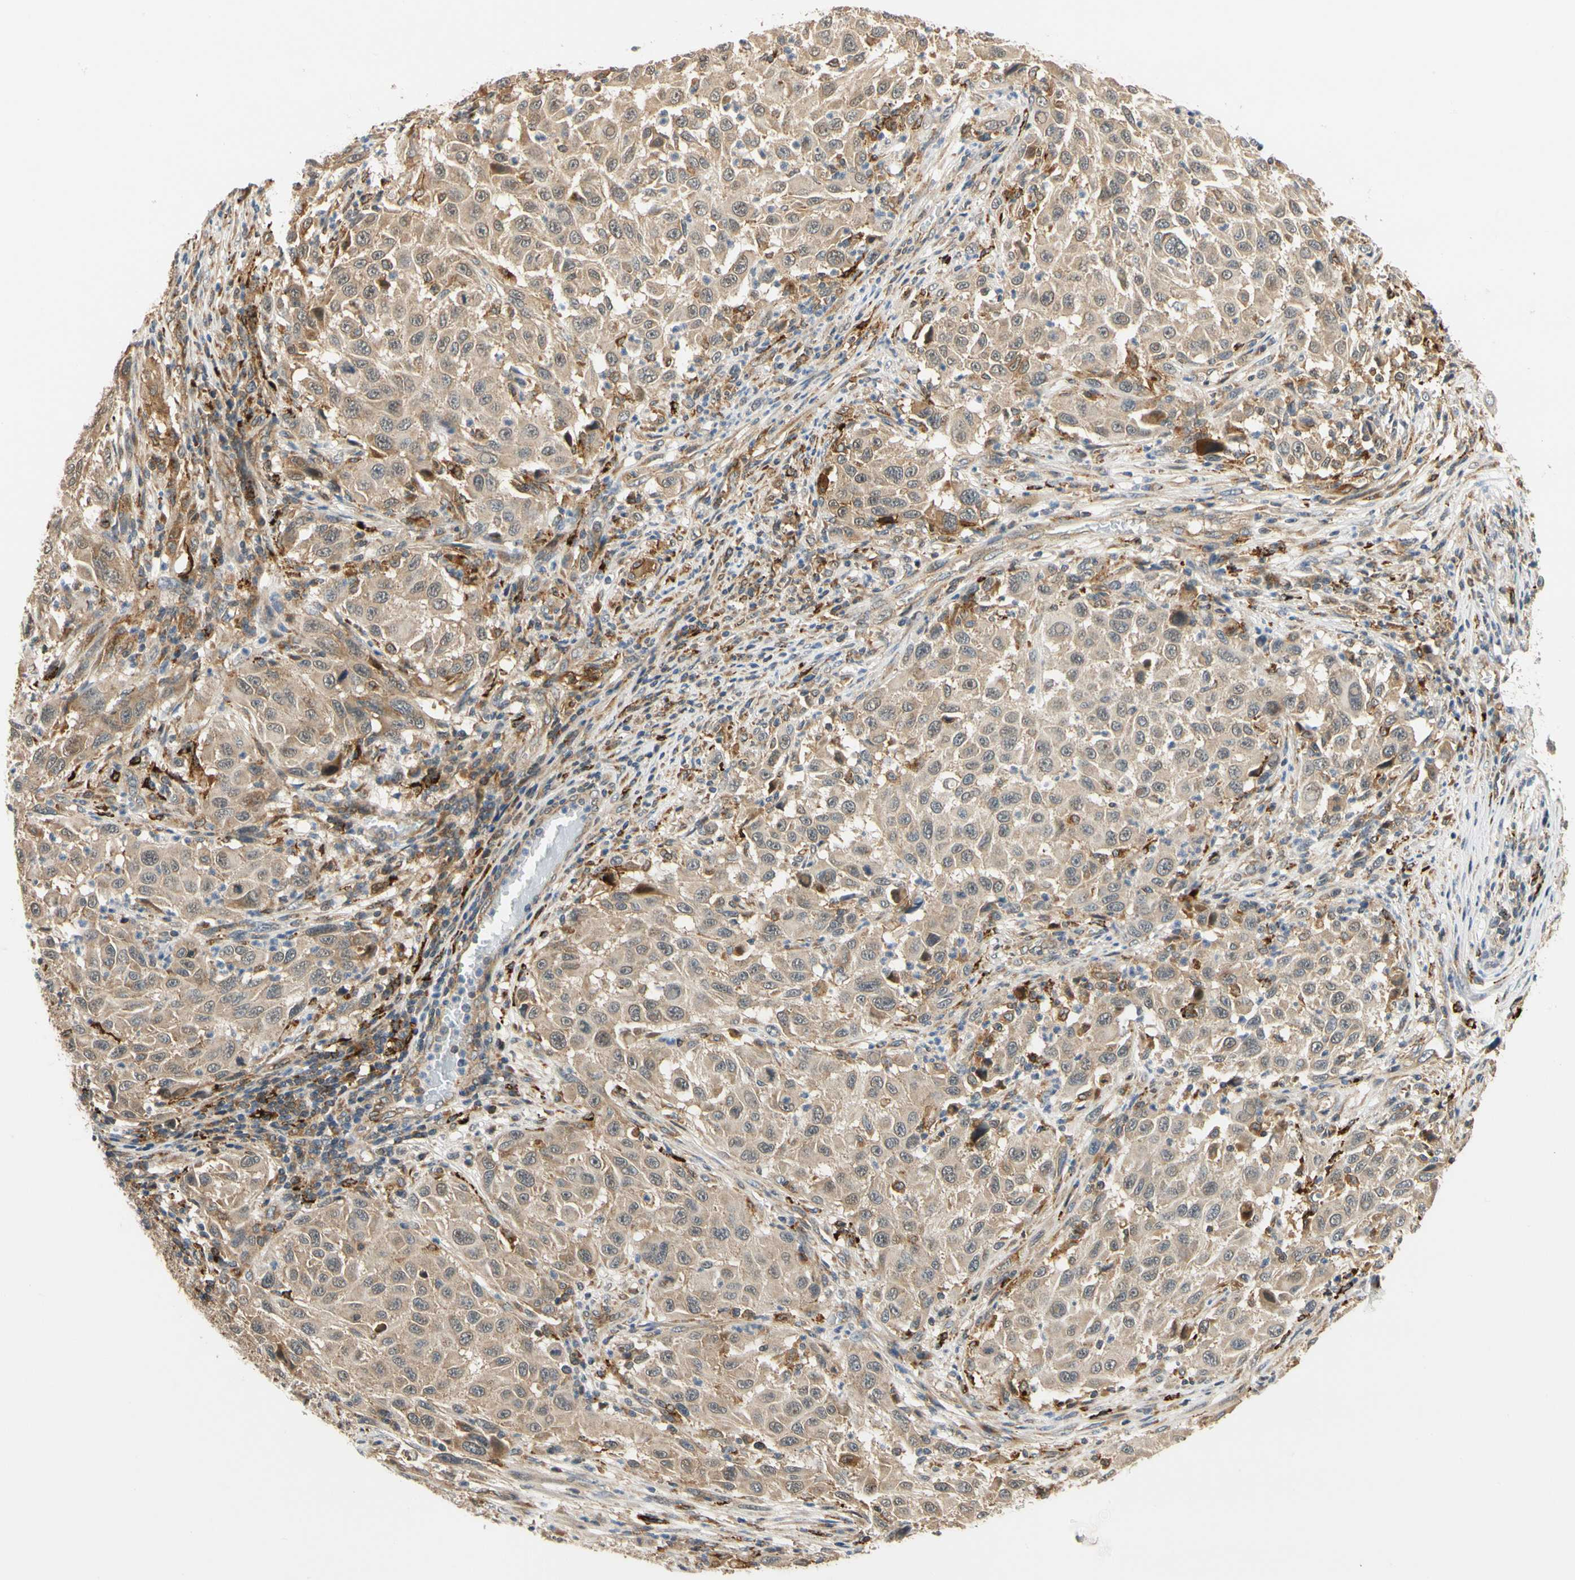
{"staining": {"intensity": "moderate", "quantity": ">75%", "location": "cytoplasmic/membranous"}, "tissue": "melanoma", "cell_type": "Tumor cells", "image_type": "cancer", "snomed": [{"axis": "morphology", "description": "Malignant melanoma, Metastatic site"}, {"axis": "topography", "description": "Lymph node"}], "caption": "Protein expression analysis of malignant melanoma (metastatic site) displays moderate cytoplasmic/membranous positivity in about >75% of tumor cells. The staining was performed using DAB (3,3'-diaminobenzidine), with brown indicating positive protein expression. Nuclei are stained blue with hematoxylin.", "gene": "ANKHD1", "patient": {"sex": "male", "age": 61}}